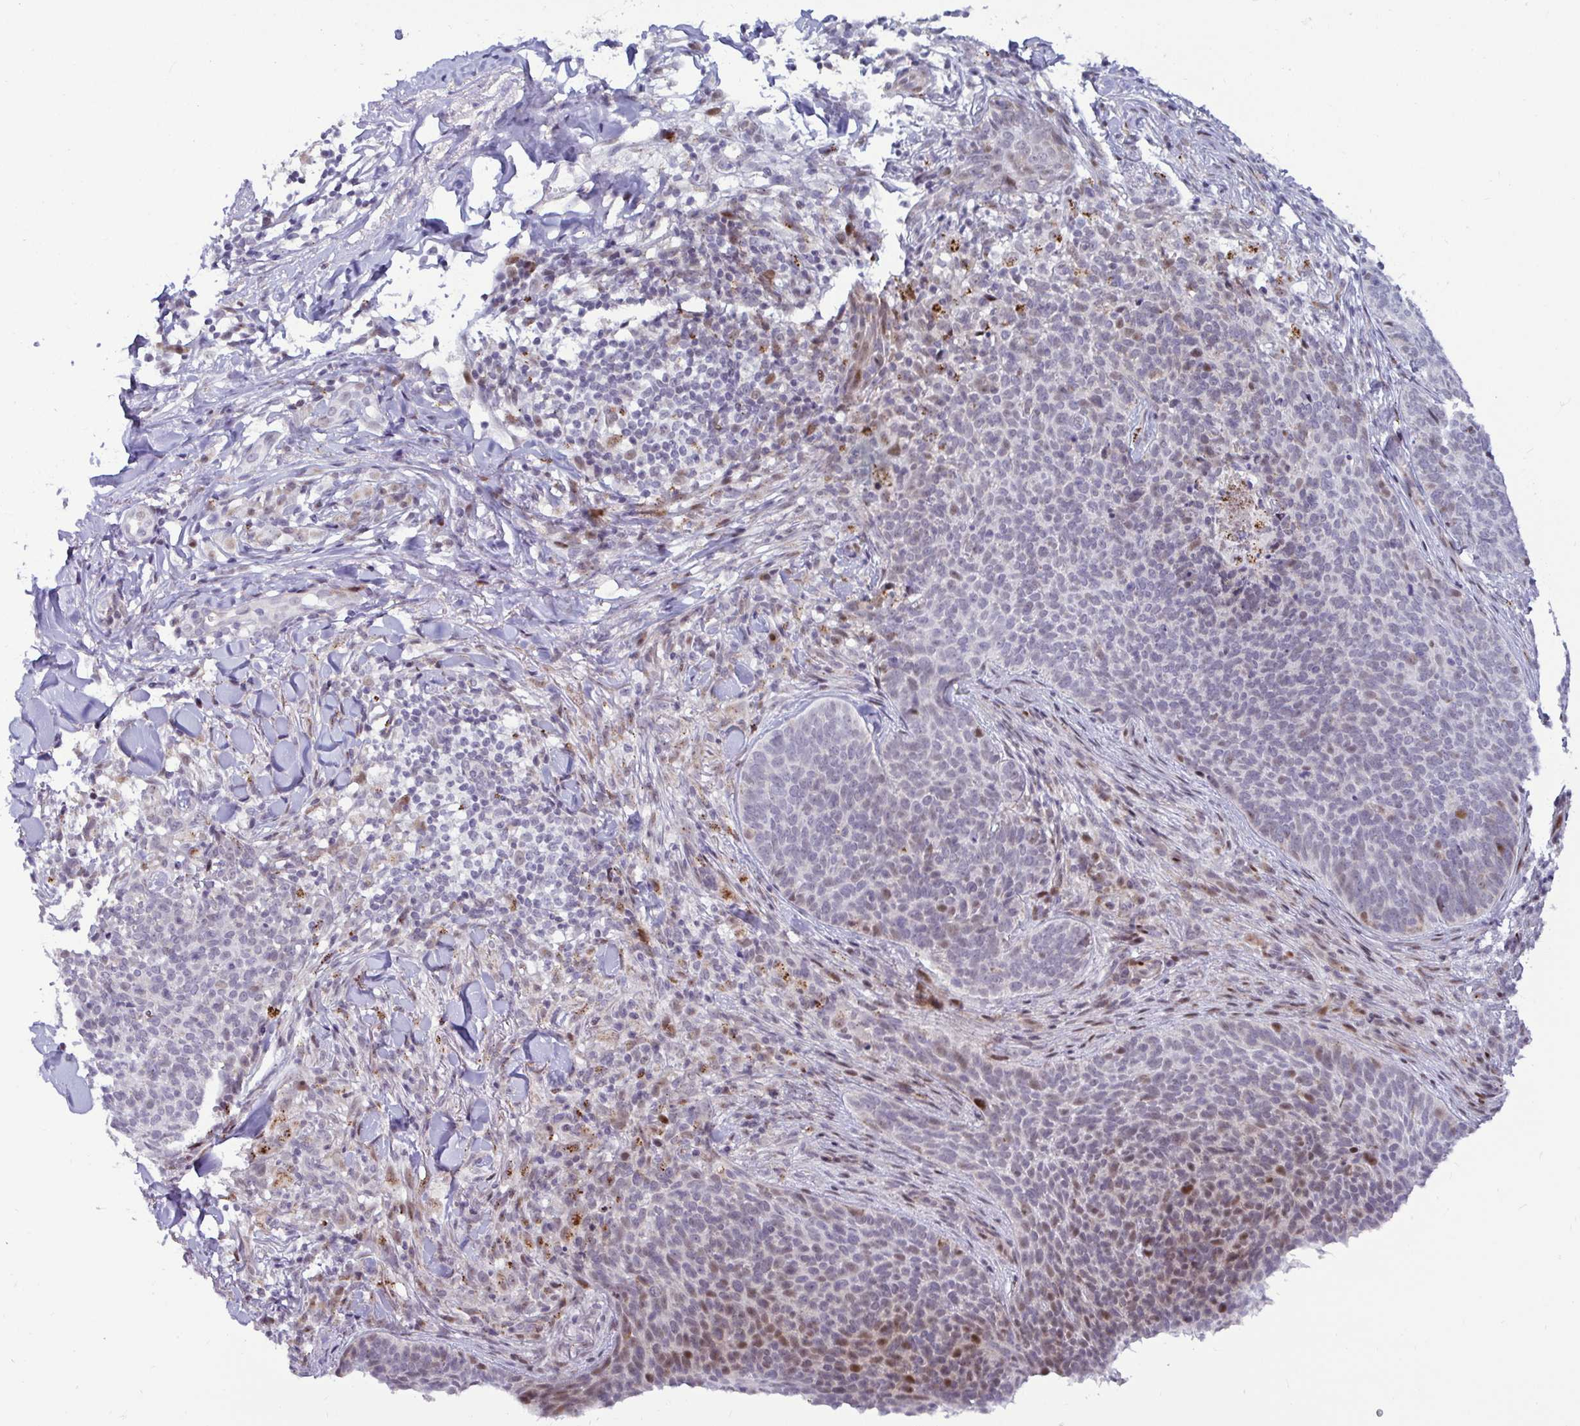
{"staining": {"intensity": "moderate", "quantity": "<25%", "location": "nuclear"}, "tissue": "skin cancer", "cell_type": "Tumor cells", "image_type": "cancer", "snomed": [{"axis": "morphology", "description": "Basal cell carcinoma"}, {"axis": "topography", "description": "Skin"}, {"axis": "topography", "description": "Skin of face"}], "caption": "Brown immunohistochemical staining in human basal cell carcinoma (skin) demonstrates moderate nuclear staining in approximately <25% of tumor cells. (DAB IHC, brown staining for protein, blue staining for nuclei).", "gene": "DZIP1", "patient": {"sex": "male", "age": 56}}